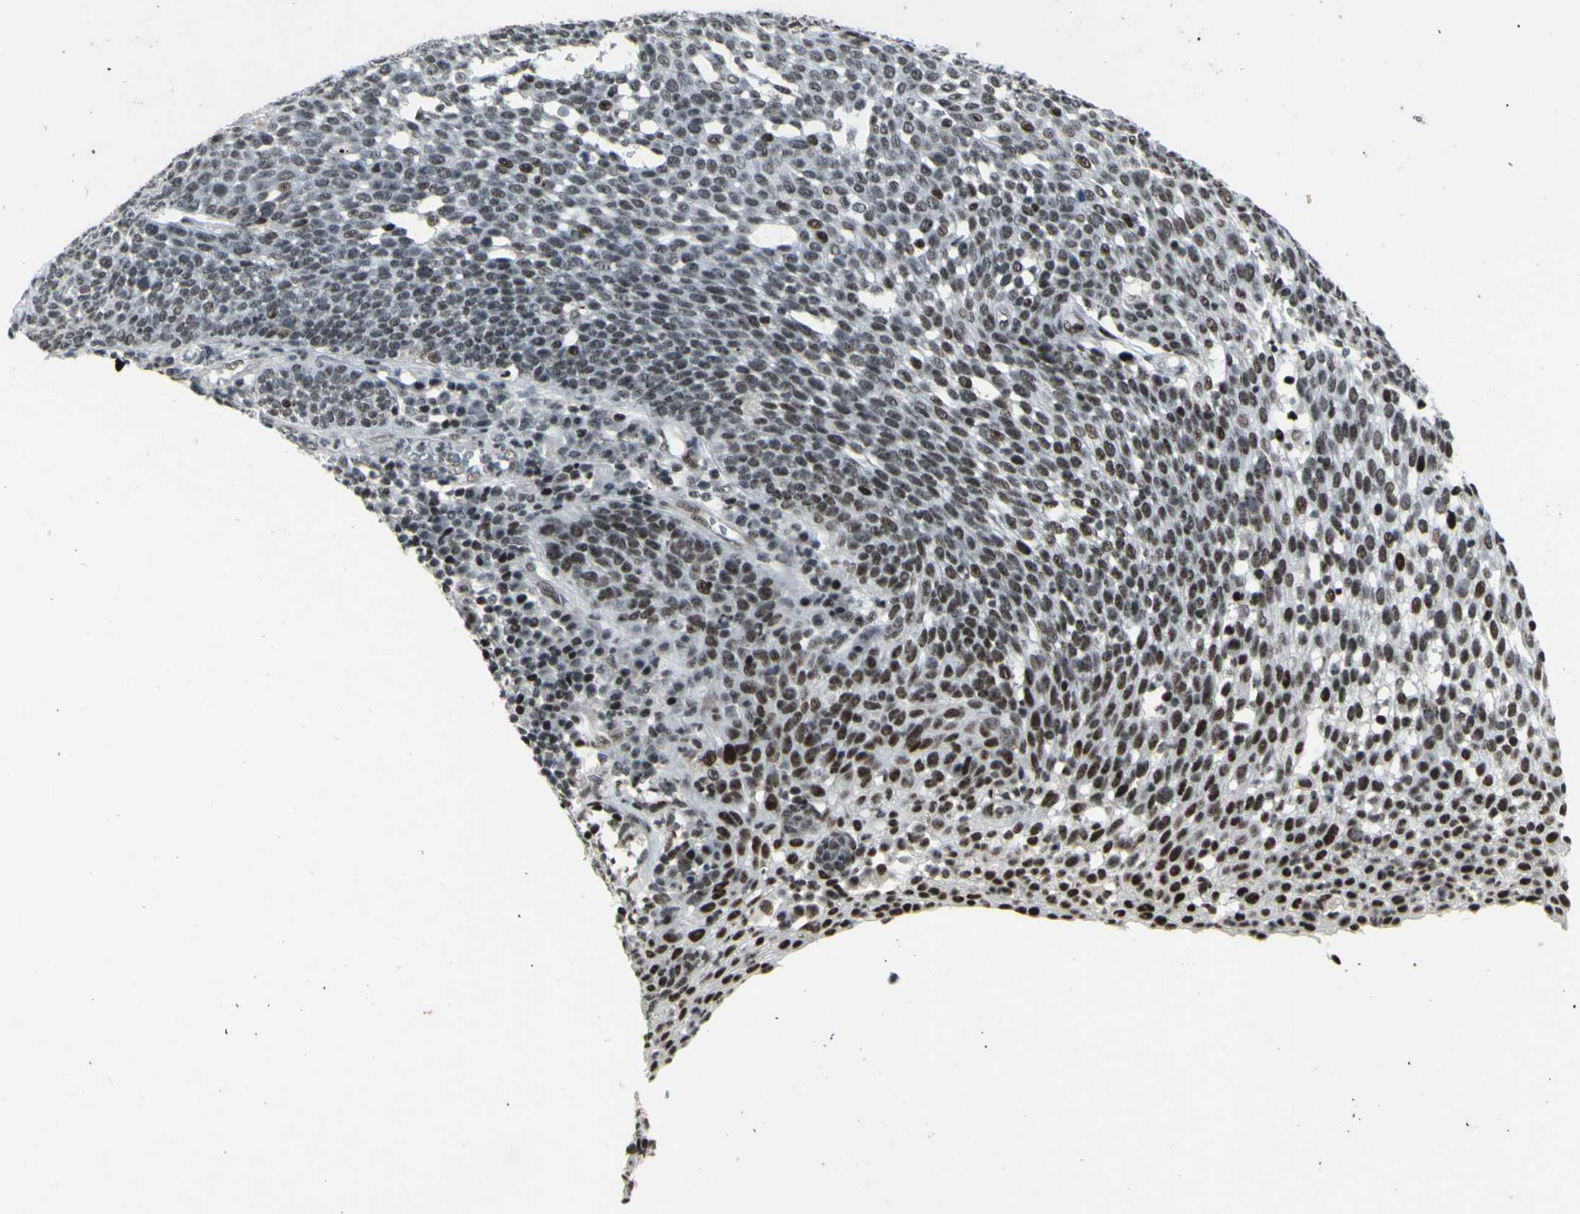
{"staining": {"intensity": "moderate", "quantity": "<25%", "location": "nuclear"}, "tissue": "cervical cancer", "cell_type": "Tumor cells", "image_type": "cancer", "snomed": [{"axis": "morphology", "description": "Squamous cell carcinoma, NOS"}, {"axis": "topography", "description": "Cervix"}], "caption": "Immunohistochemistry image of human squamous cell carcinoma (cervical) stained for a protein (brown), which exhibits low levels of moderate nuclear staining in about <25% of tumor cells.", "gene": "SUPT6H", "patient": {"sex": "female", "age": 34}}